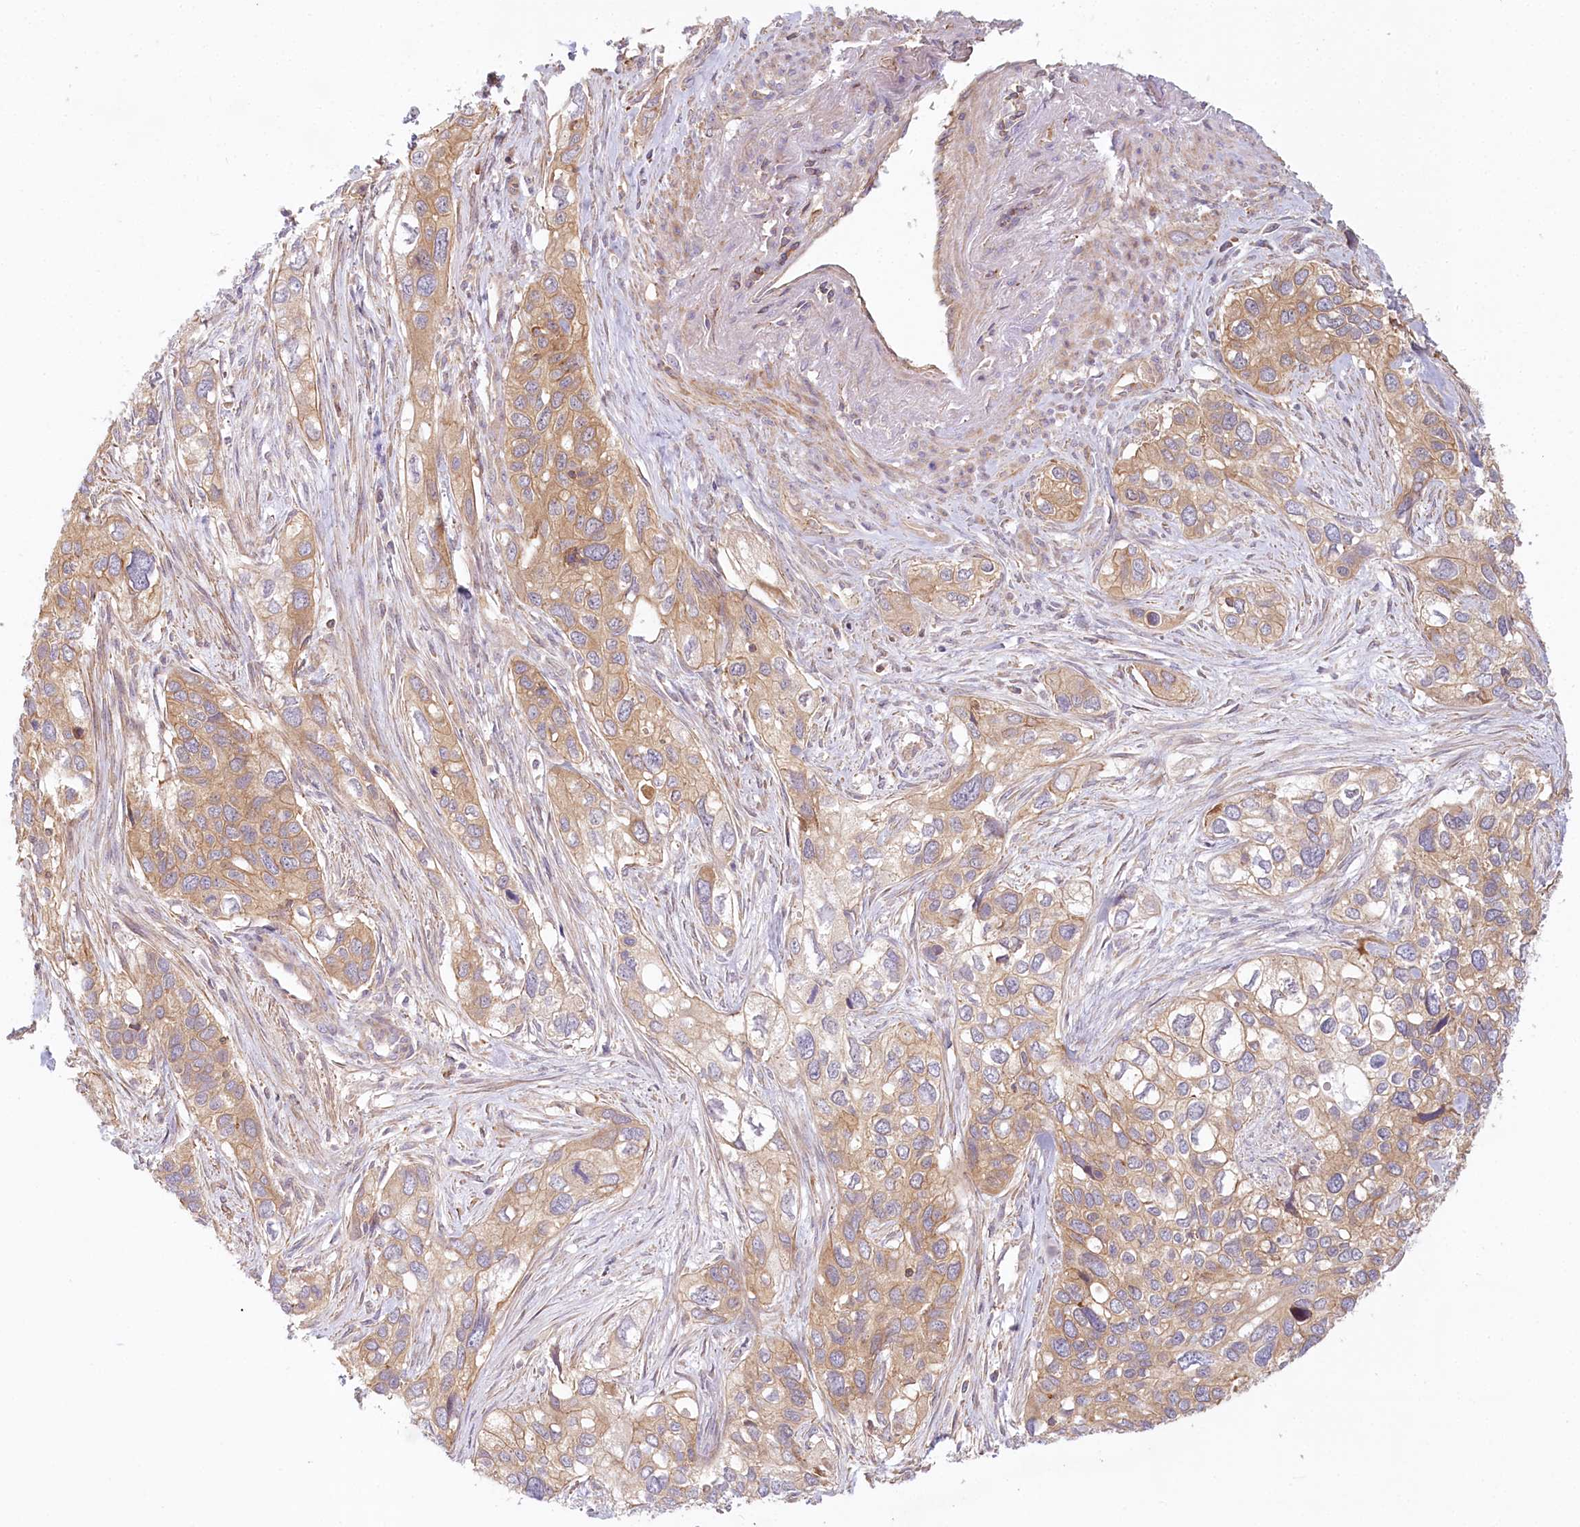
{"staining": {"intensity": "moderate", "quantity": "25%-75%", "location": "cytoplasmic/membranous"}, "tissue": "cervical cancer", "cell_type": "Tumor cells", "image_type": "cancer", "snomed": [{"axis": "morphology", "description": "Squamous cell carcinoma, NOS"}, {"axis": "topography", "description": "Cervix"}], "caption": "A brown stain labels moderate cytoplasmic/membranous expression of a protein in cervical cancer tumor cells. The staining was performed using DAB, with brown indicating positive protein expression. Nuclei are stained blue with hematoxylin.", "gene": "UMPS", "patient": {"sex": "female", "age": 55}}